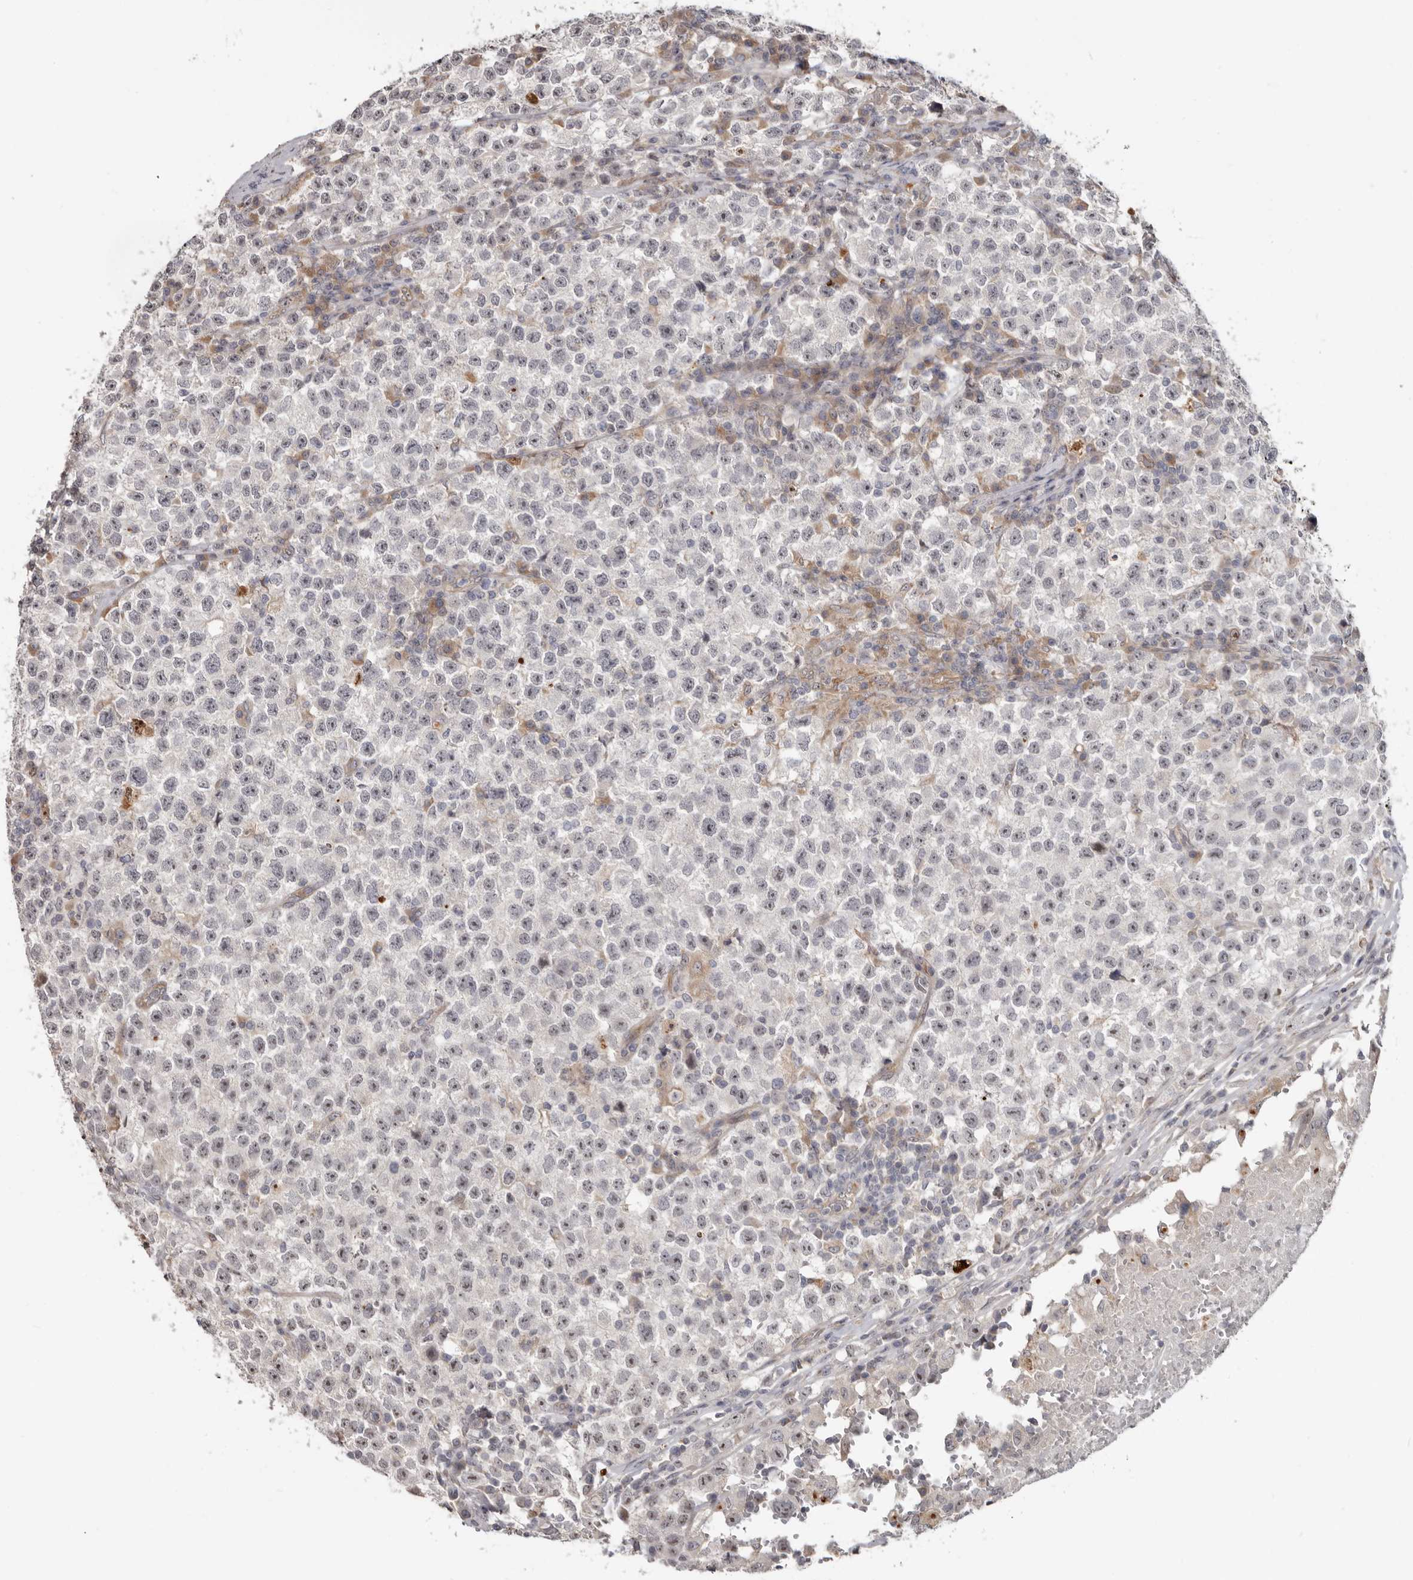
{"staining": {"intensity": "negative", "quantity": "none", "location": "none"}, "tissue": "testis cancer", "cell_type": "Tumor cells", "image_type": "cancer", "snomed": [{"axis": "morphology", "description": "Seminoma, NOS"}, {"axis": "topography", "description": "Testis"}], "caption": "Histopathology image shows no significant protein staining in tumor cells of testis seminoma.", "gene": "BAD", "patient": {"sex": "male", "age": 22}}